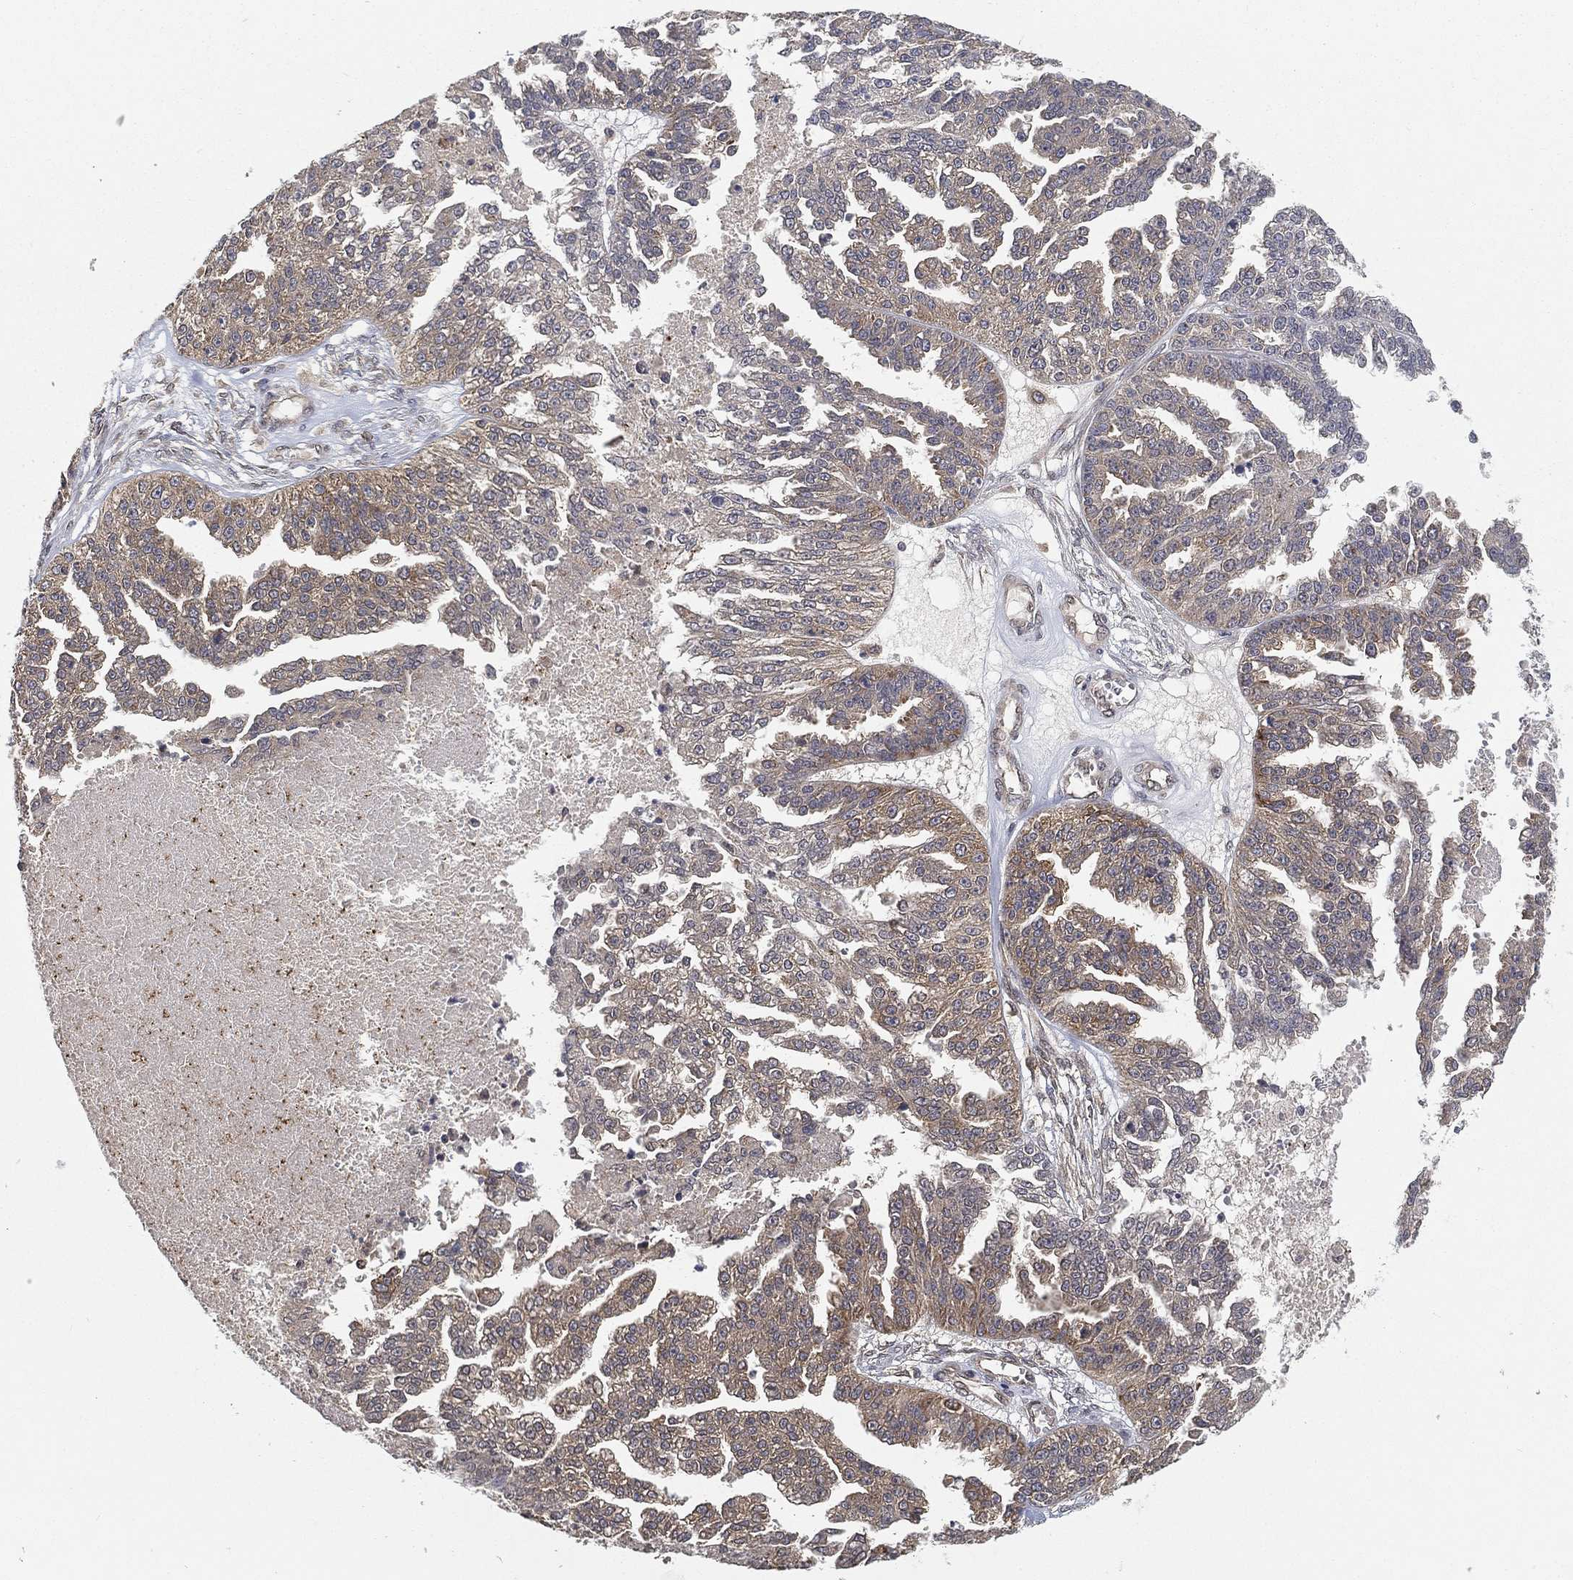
{"staining": {"intensity": "weak", "quantity": "<25%", "location": "cytoplasmic/membranous"}, "tissue": "ovarian cancer", "cell_type": "Tumor cells", "image_type": "cancer", "snomed": [{"axis": "morphology", "description": "Cystadenocarcinoma, serous, NOS"}, {"axis": "topography", "description": "Ovary"}], "caption": "This is an immunohistochemistry image of human serous cystadenocarcinoma (ovarian). There is no positivity in tumor cells.", "gene": "UBA5", "patient": {"sex": "female", "age": 58}}